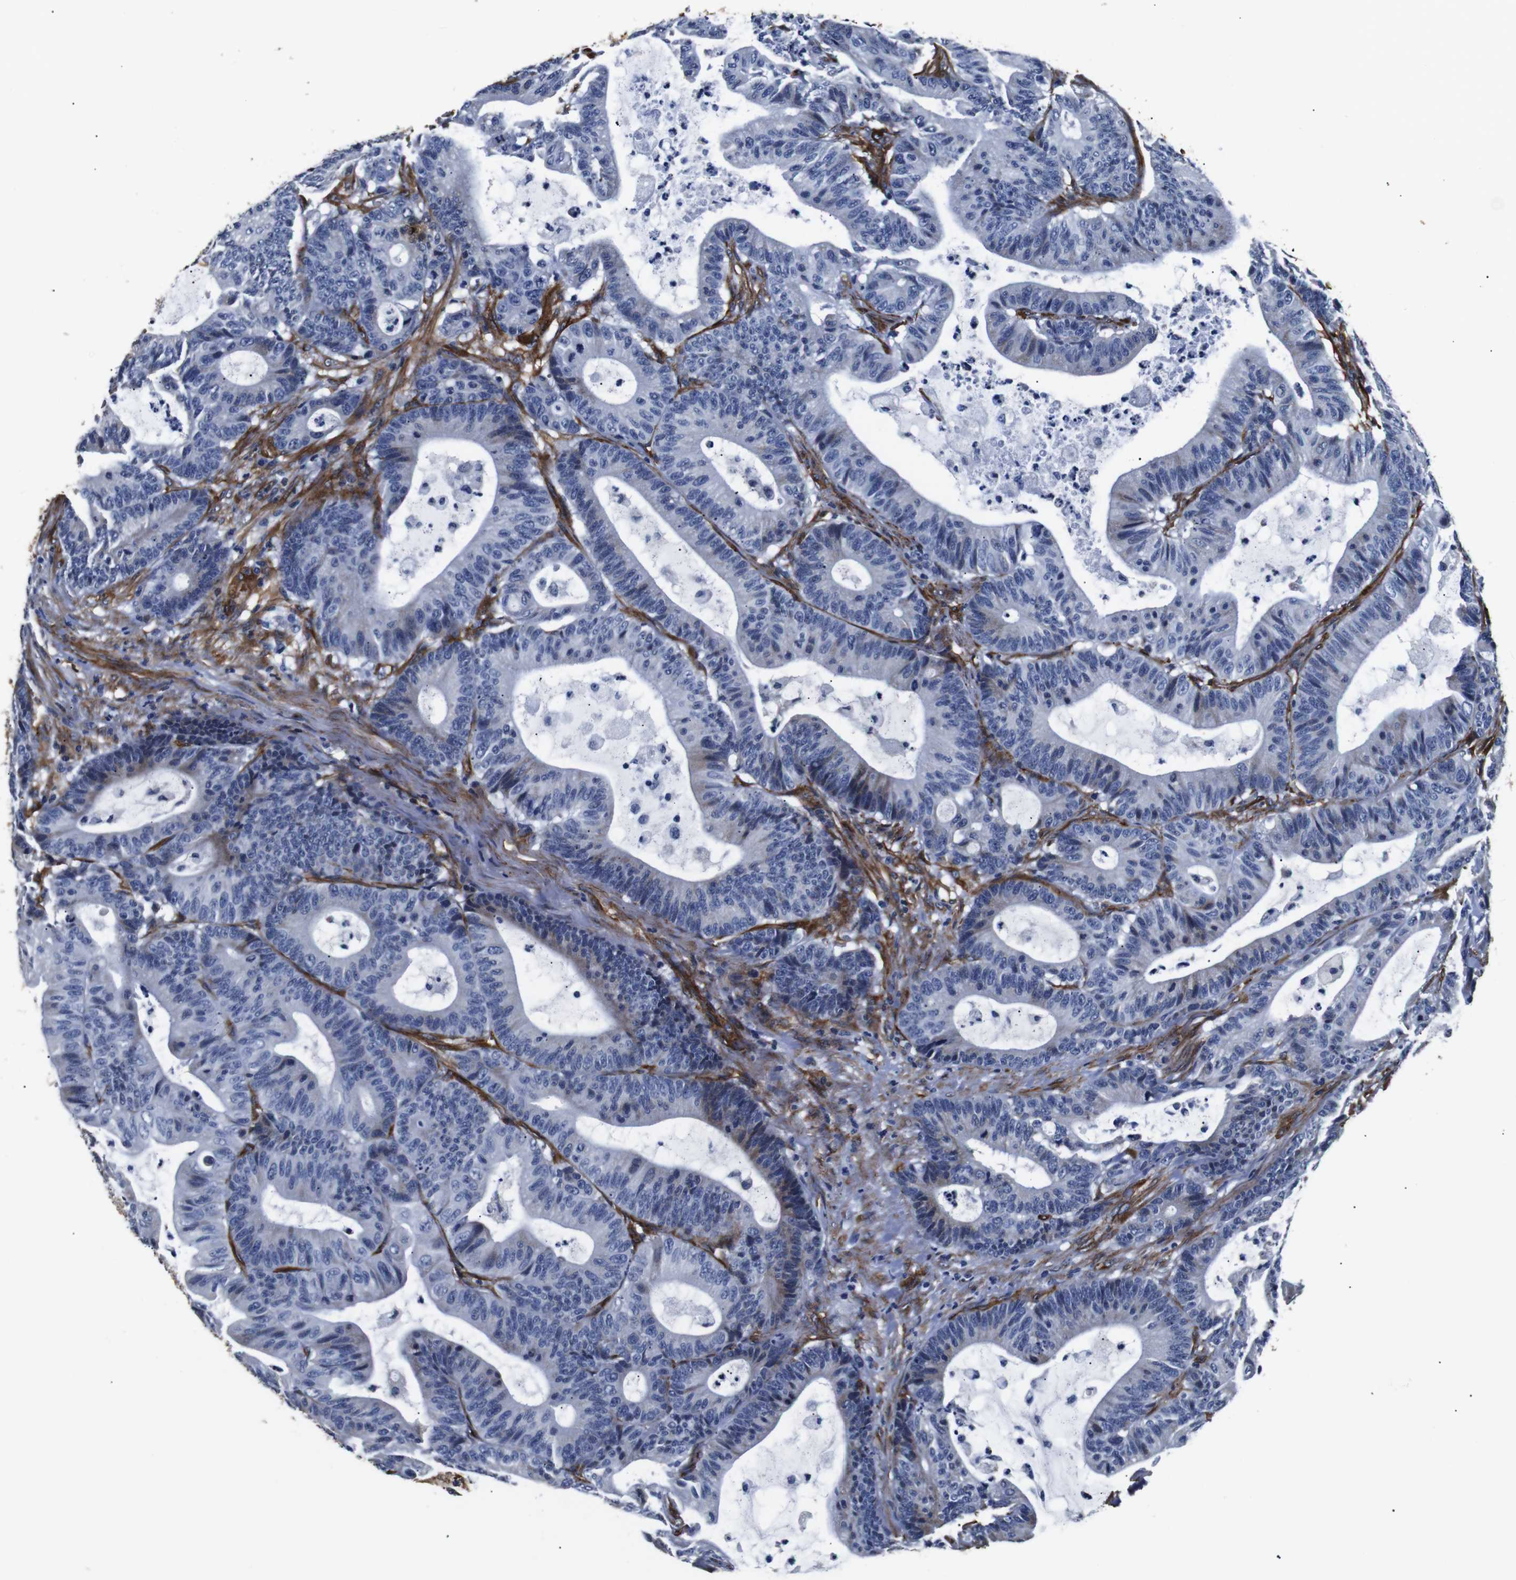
{"staining": {"intensity": "moderate", "quantity": "<25%", "location": "cytoplasmic/membranous"}, "tissue": "colorectal cancer", "cell_type": "Tumor cells", "image_type": "cancer", "snomed": [{"axis": "morphology", "description": "Adenocarcinoma, NOS"}, {"axis": "topography", "description": "Colon"}], "caption": "A low amount of moderate cytoplasmic/membranous staining is appreciated in about <25% of tumor cells in colorectal adenocarcinoma tissue. (Stains: DAB in brown, nuclei in blue, Microscopy: brightfield microscopy at high magnification).", "gene": "CAV2", "patient": {"sex": "female", "age": 84}}